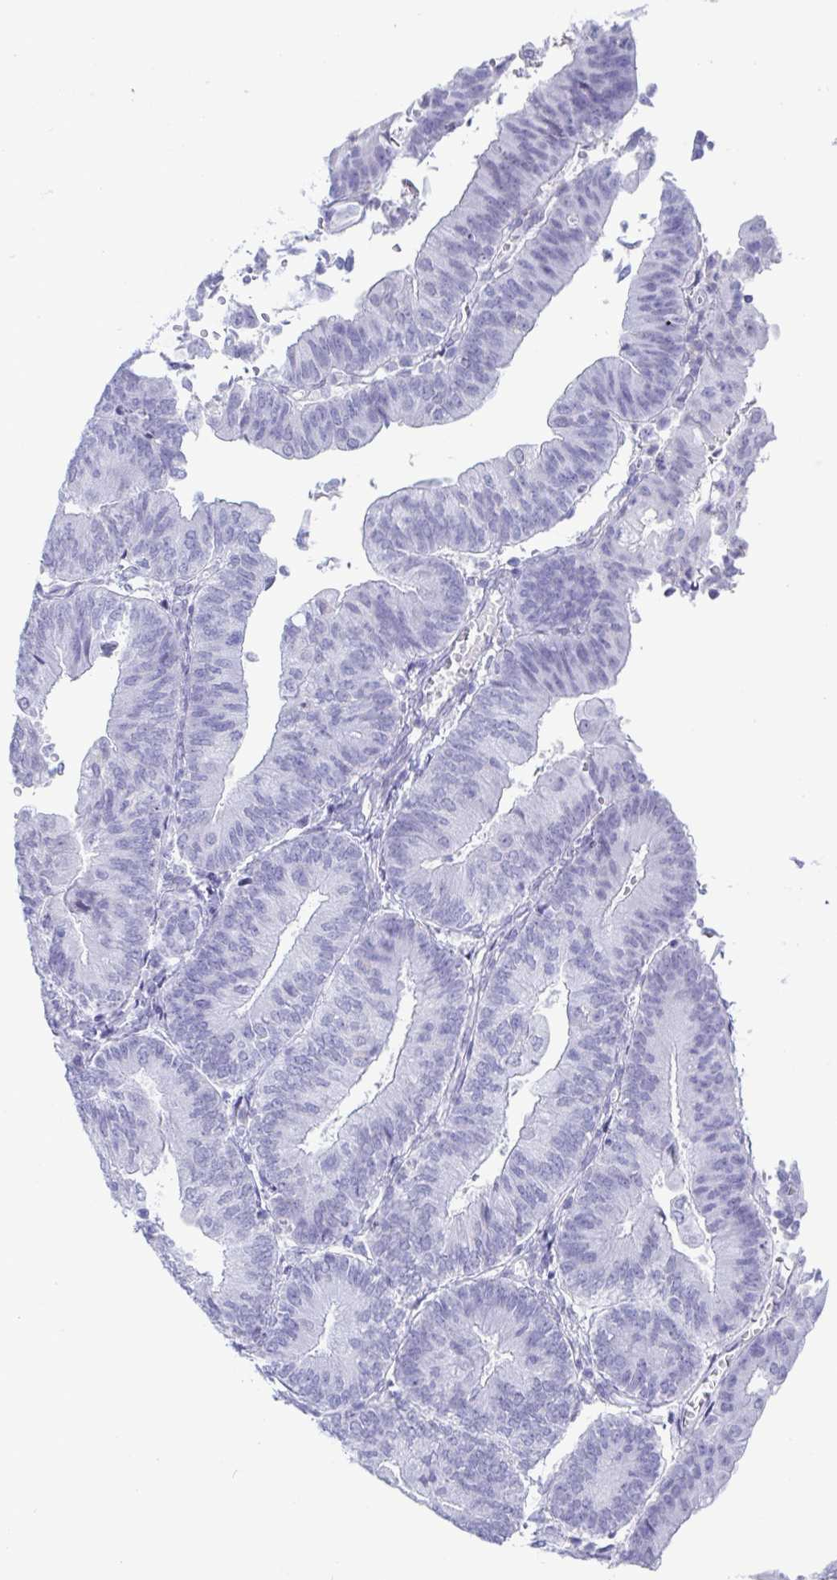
{"staining": {"intensity": "negative", "quantity": "none", "location": "none"}, "tissue": "endometrial cancer", "cell_type": "Tumor cells", "image_type": "cancer", "snomed": [{"axis": "morphology", "description": "Adenocarcinoma, NOS"}, {"axis": "topography", "description": "Endometrium"}], "caption": "Tumor cells show no significant positivity in endometrial adenocarcinoma.", "gene": "CDX4", "patient": {"sex": "female", "age": 65}}